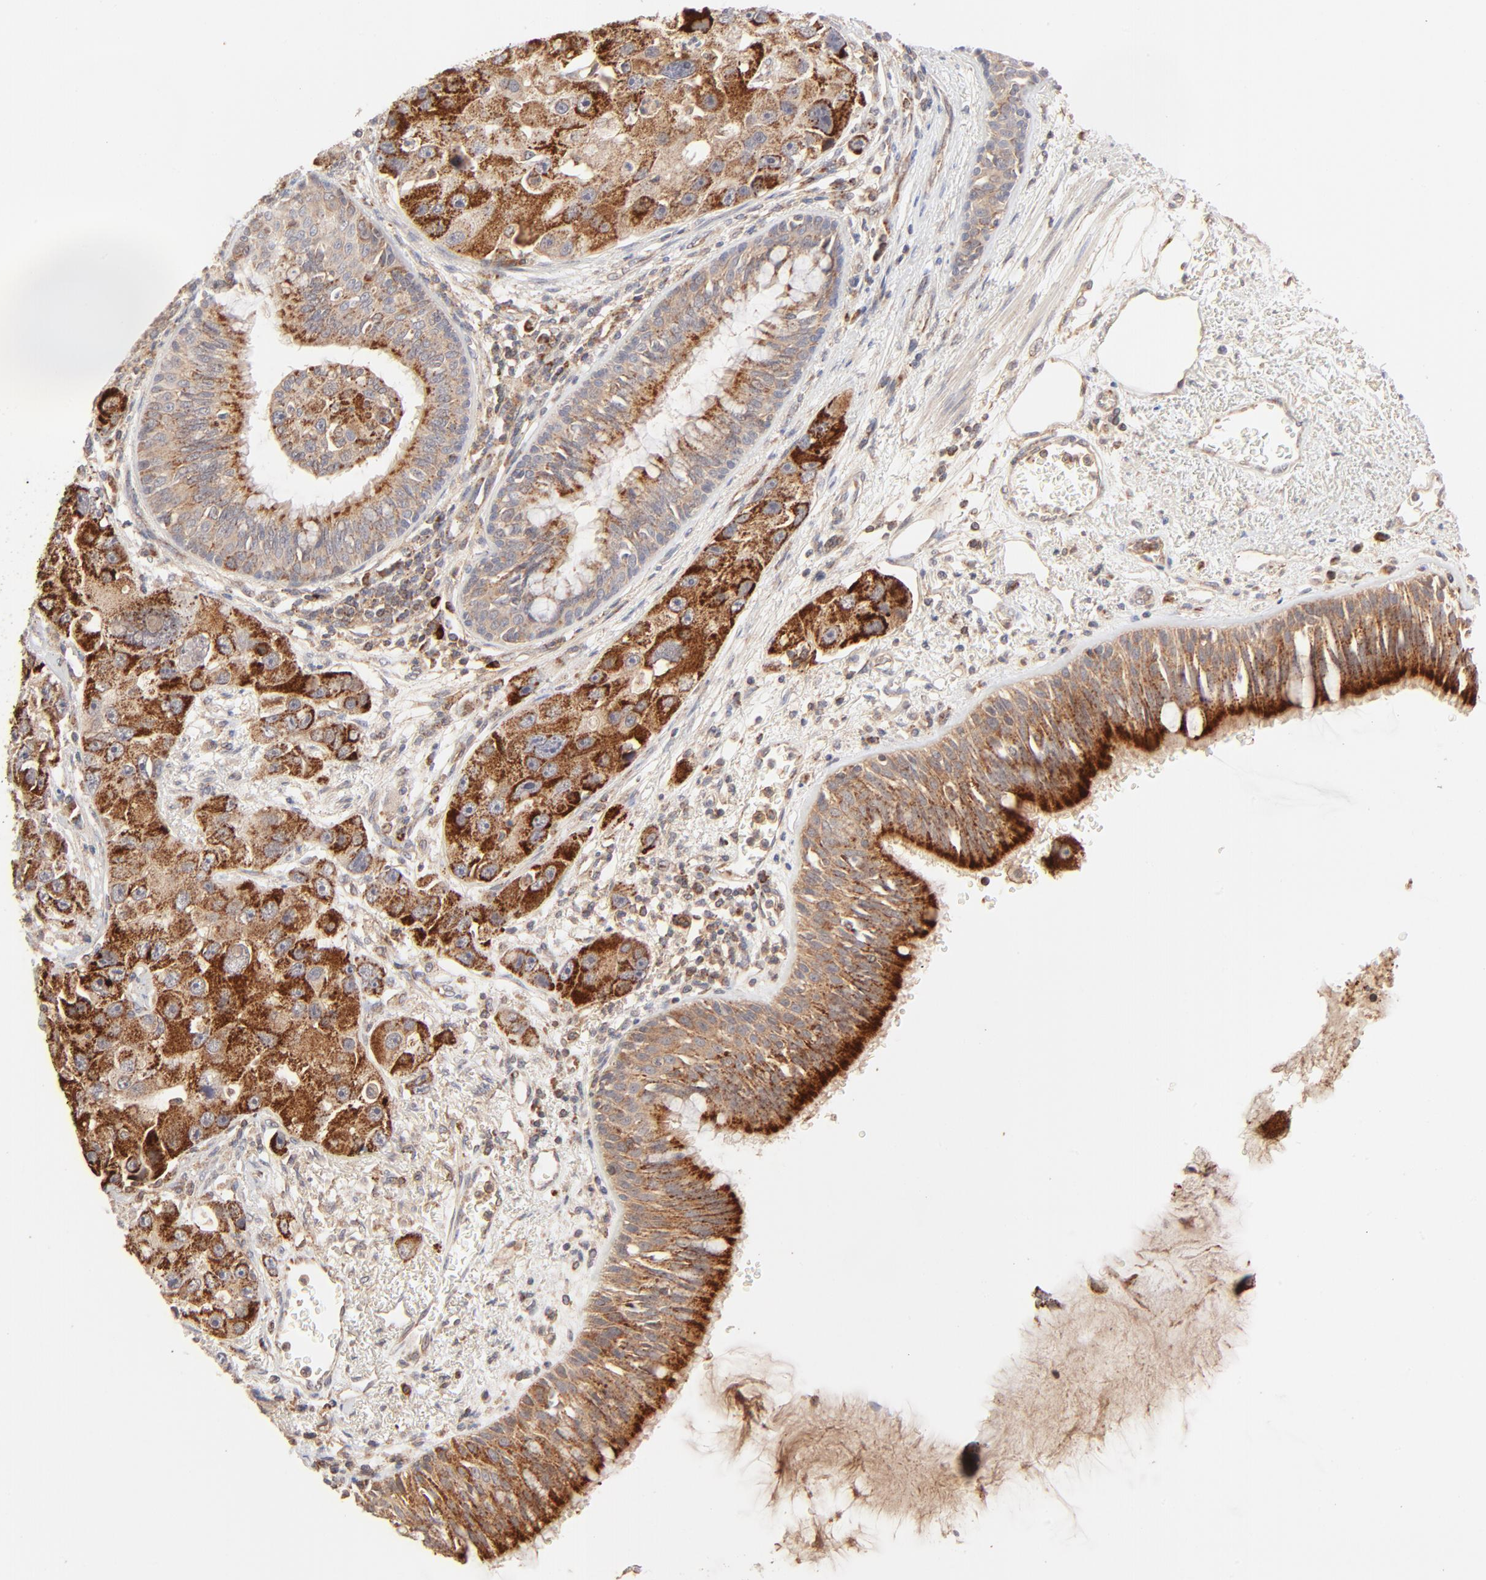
{"staining": {"intensity": "strong", "quantity": ">75%", "location": "cytoplasmic/membranous"}, "tissue": "bronchus", "cell_type": "Respiratory epithelial cells", "image_type": "normal", "snomed": [{"axis": "morphology", "description": "Normal tissue, NOS"}, {"axis": "morphology", "description": "Adenocarcinoma, NOS"}, {"axis": "morphology", "description": "Adenocarcinoma, metastatic, NOS"}, {"axis": "topography", "description": "Lymph node"}, {"axis": "topography", "description": "Bronchus"}, {"axis": "topography", "description": "Lung"}], "caption": "A high-resolution photomicrograph shows immunohistochemistry staining of benign bronchus, which displays strong cytoplasmic/membranous expression in approximately >75% of respiratory epithelial cells.", "gene": "CSPG4", "patient": {"sex": "female", "age": 54}}